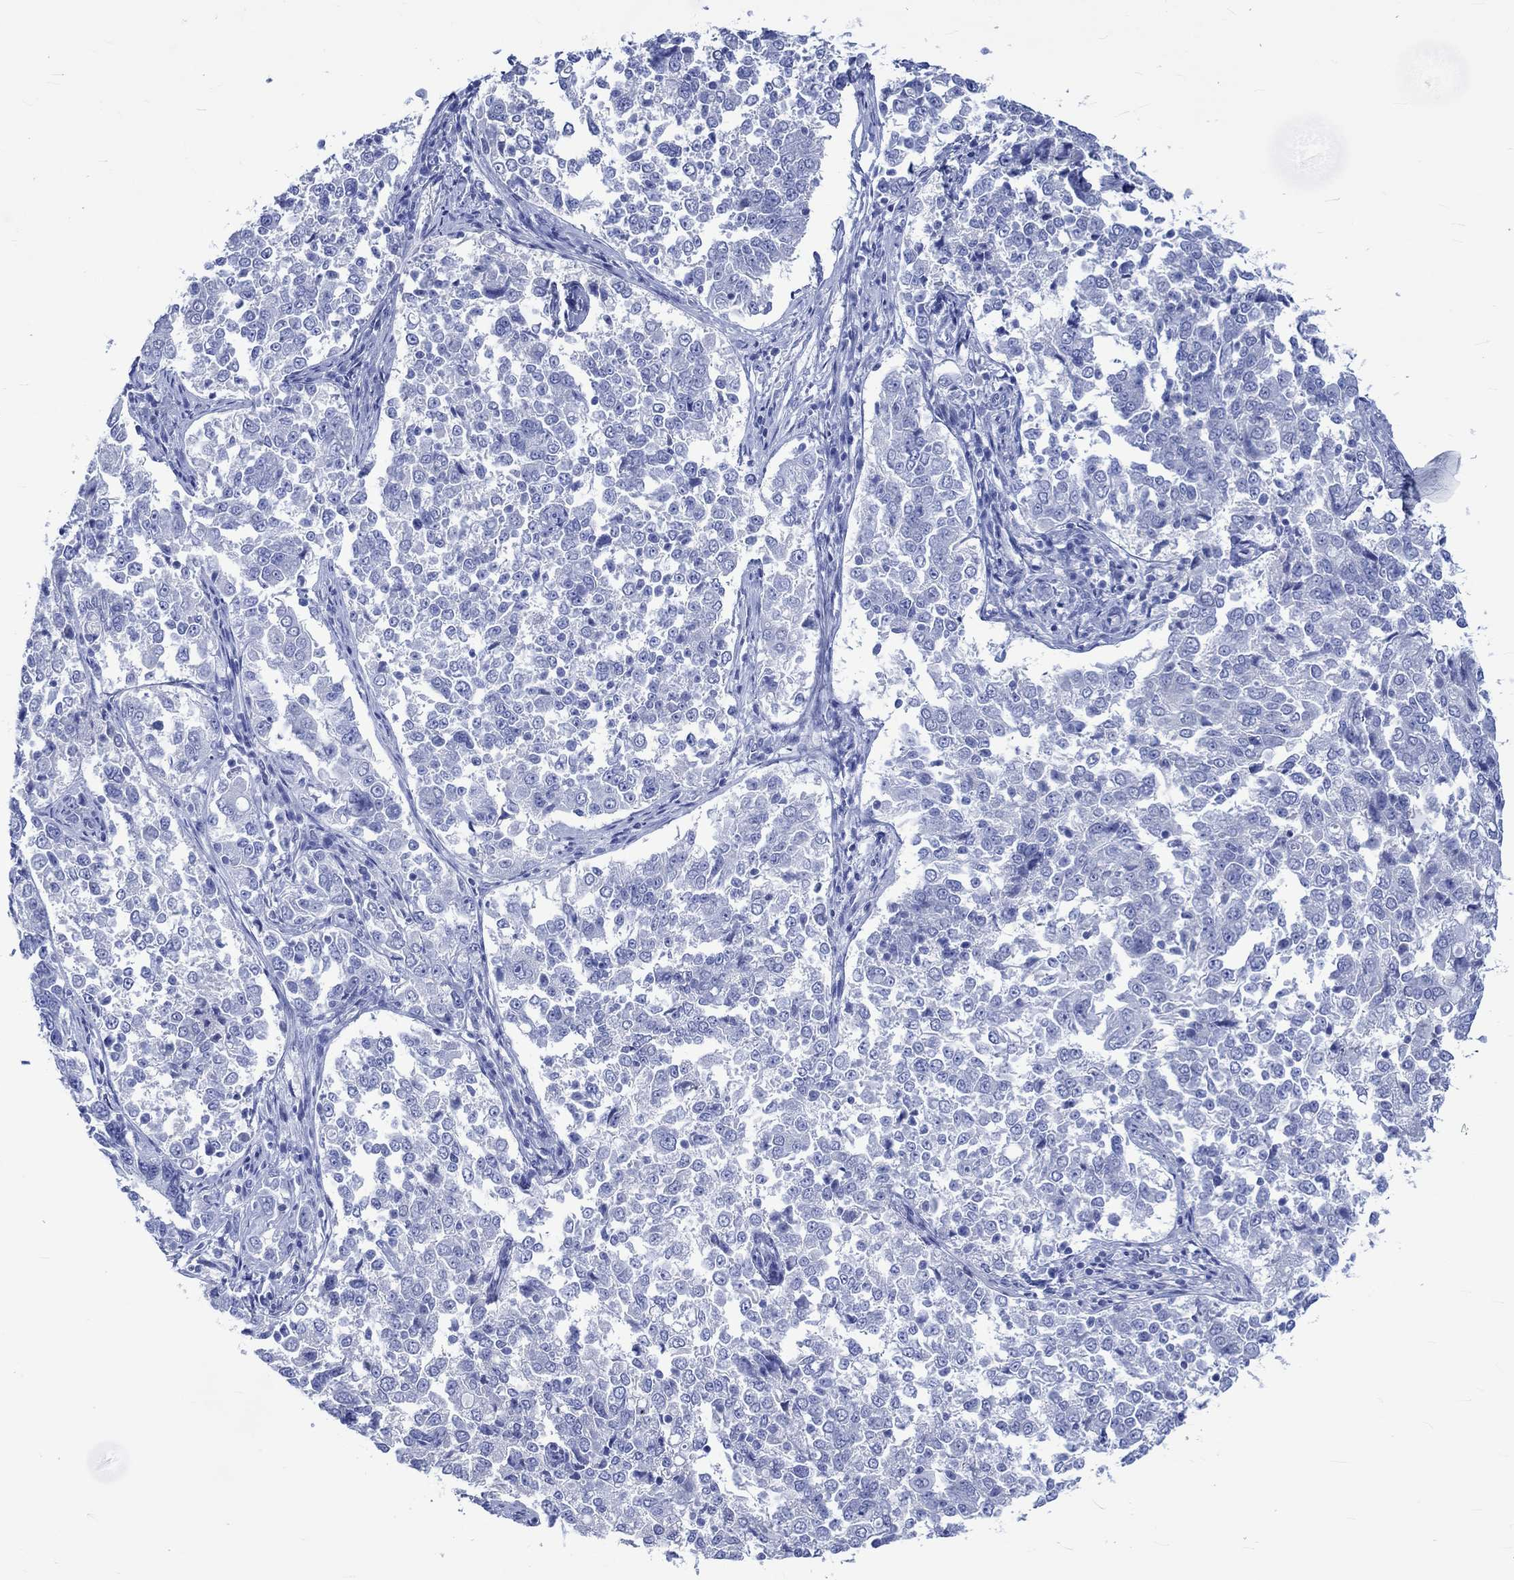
{"staining": {"intensity": "negative", "quantity": "none", "location": "none"}, "tissue": "endometrial cancer", "cell_type": "Tumor cells", "image_type": "cancer", "snomed": [{"axis": "morphology", "description": "Adenocarcinoma, NOS"}, {"axis": "topography", "description": "Endometrium"}], "caption": "Tumor cells show no significant positivity in endometrial adenocarcinoma.", "gene": "KLHL33", "patient": {"sex": "female", "age": 43}}